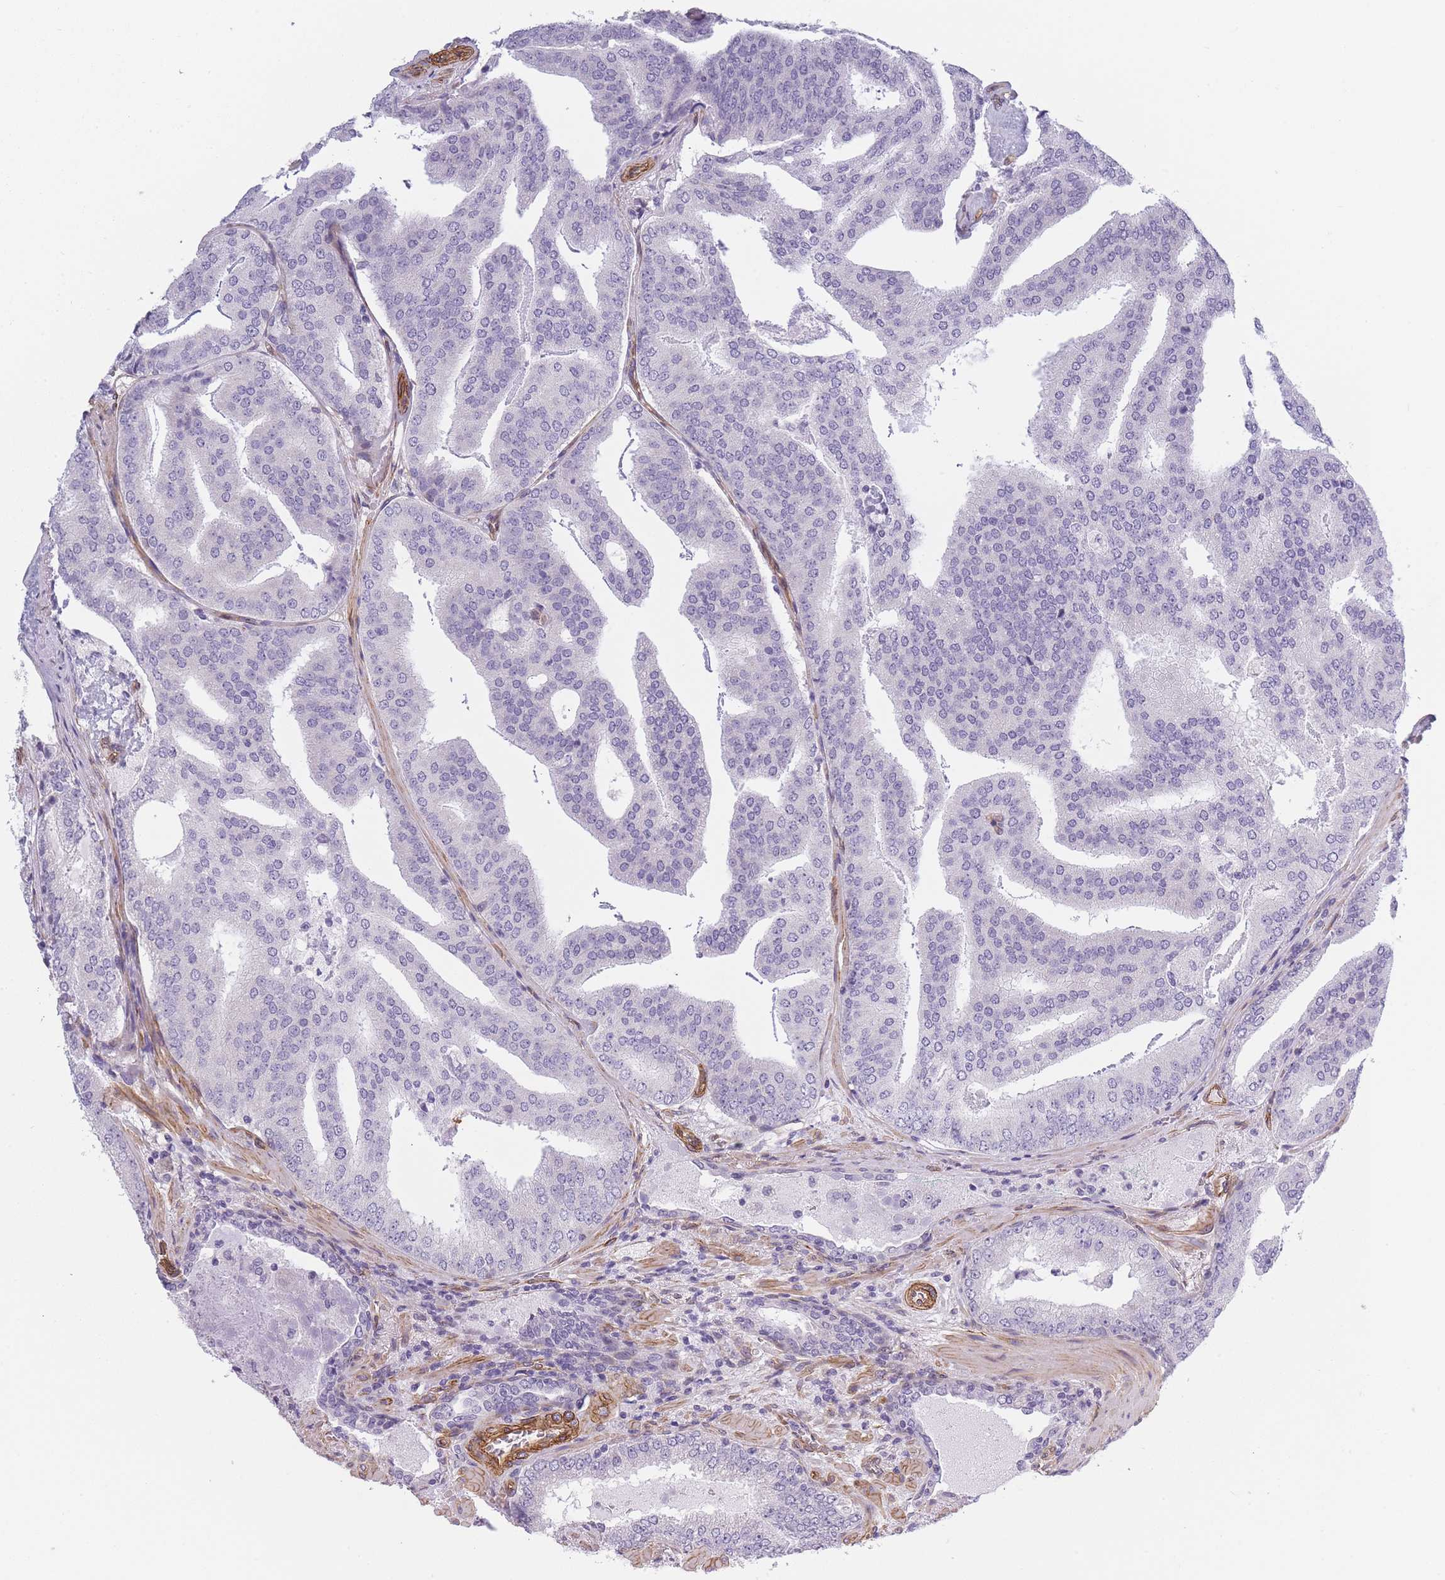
{"staining": {"intensity": "negative", "quantity": "none", "location": "none"}, "tissue": "prostate cancer", "cell_type": "Tumor cells", "image_type": "cancer", "snomed": [{"axis": "morphology", "description": "Adenocarcinoma, High grade"}, {"axis": "topography", "description": "Prostate"}], "caption": "High power microscopy micrograph of an immunohistochemistry (IHC) histopathology image of prostate cancer, revealing no significant positivity in tumor cells.", "gene": "OR6B3", "patient": {"sex": "male", "age": 68}}